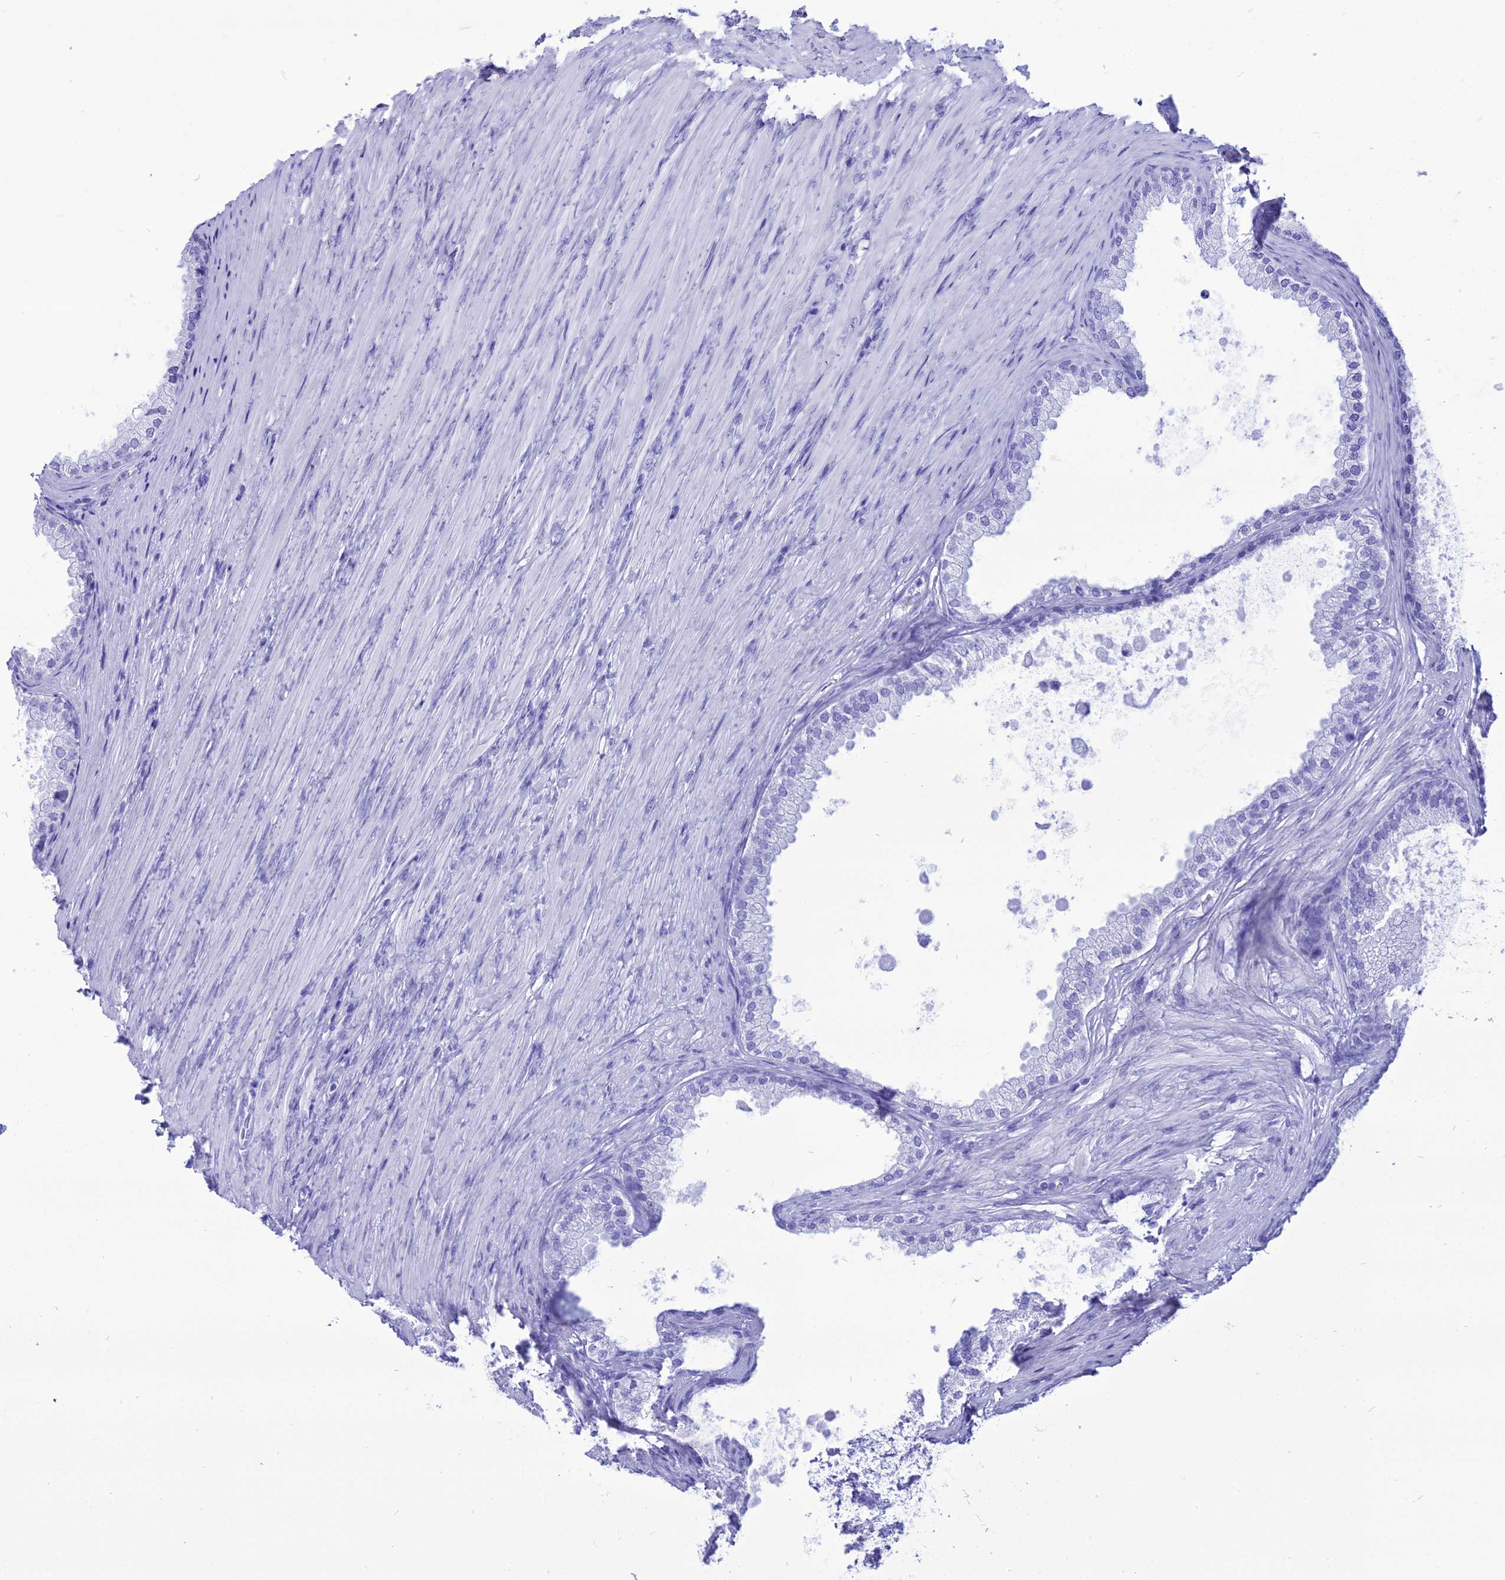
{"staining": {"intensity": "negative", "quantity": "none", "location": "none"}, "tissue": "prostate", "cell_type": "Glandular cells", "image_type": "normal", "snomed": [{"axis": "morphology", "description": "Normal tissue, NOS"}, {"axis": "topography", "description": "Prostate"}], "caption": "High magnification brightfield microscopy of normal prostate stained with DAB (brown) and counterstained with hematoxylin (blue): glandular cells show no significant staining. Nuclei are stained in blue.", "gene": "PNMA5", "patient": {"sex": "male", "age": 76}}